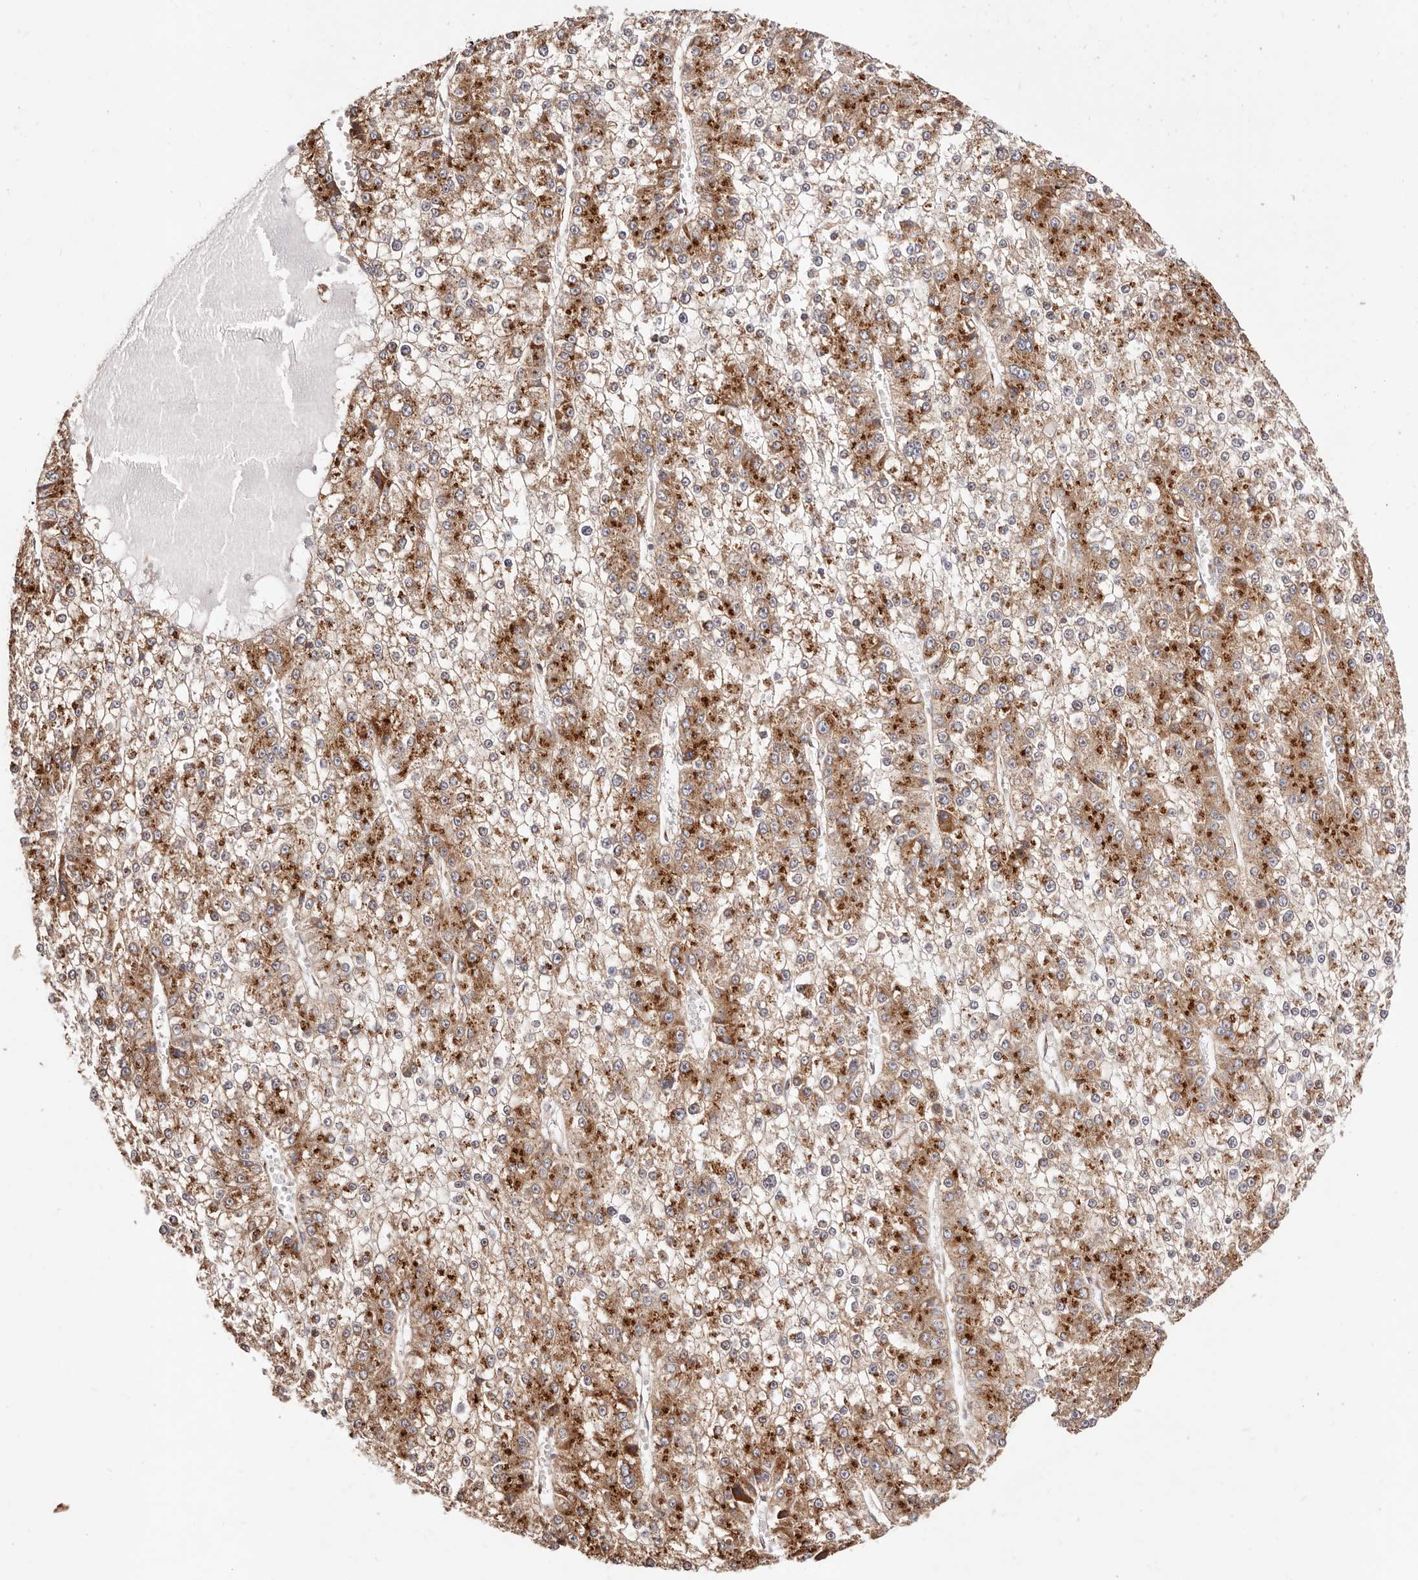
{"staining": {"intensity": "moderate", "quantity": ">75%", "location": "cytoplasmic/membranous"}, "tissue": "liver cancer", "cell_type": "Tumor cells", "image_type": "cancer", "snomed": [{"axis": "morphology", "description": "Carcinoma, Hepatocellular, NOS"}, {"axis": "topography", "description": "Liver"}], "caption": "A brown stain highlights moderate cytoplasmic/membranous expression of a protein in human hepatocellular carcinoma (liver) tumor cells.", "gene": "MAPK6", "patient": {"sex": "female", "age": 73}}